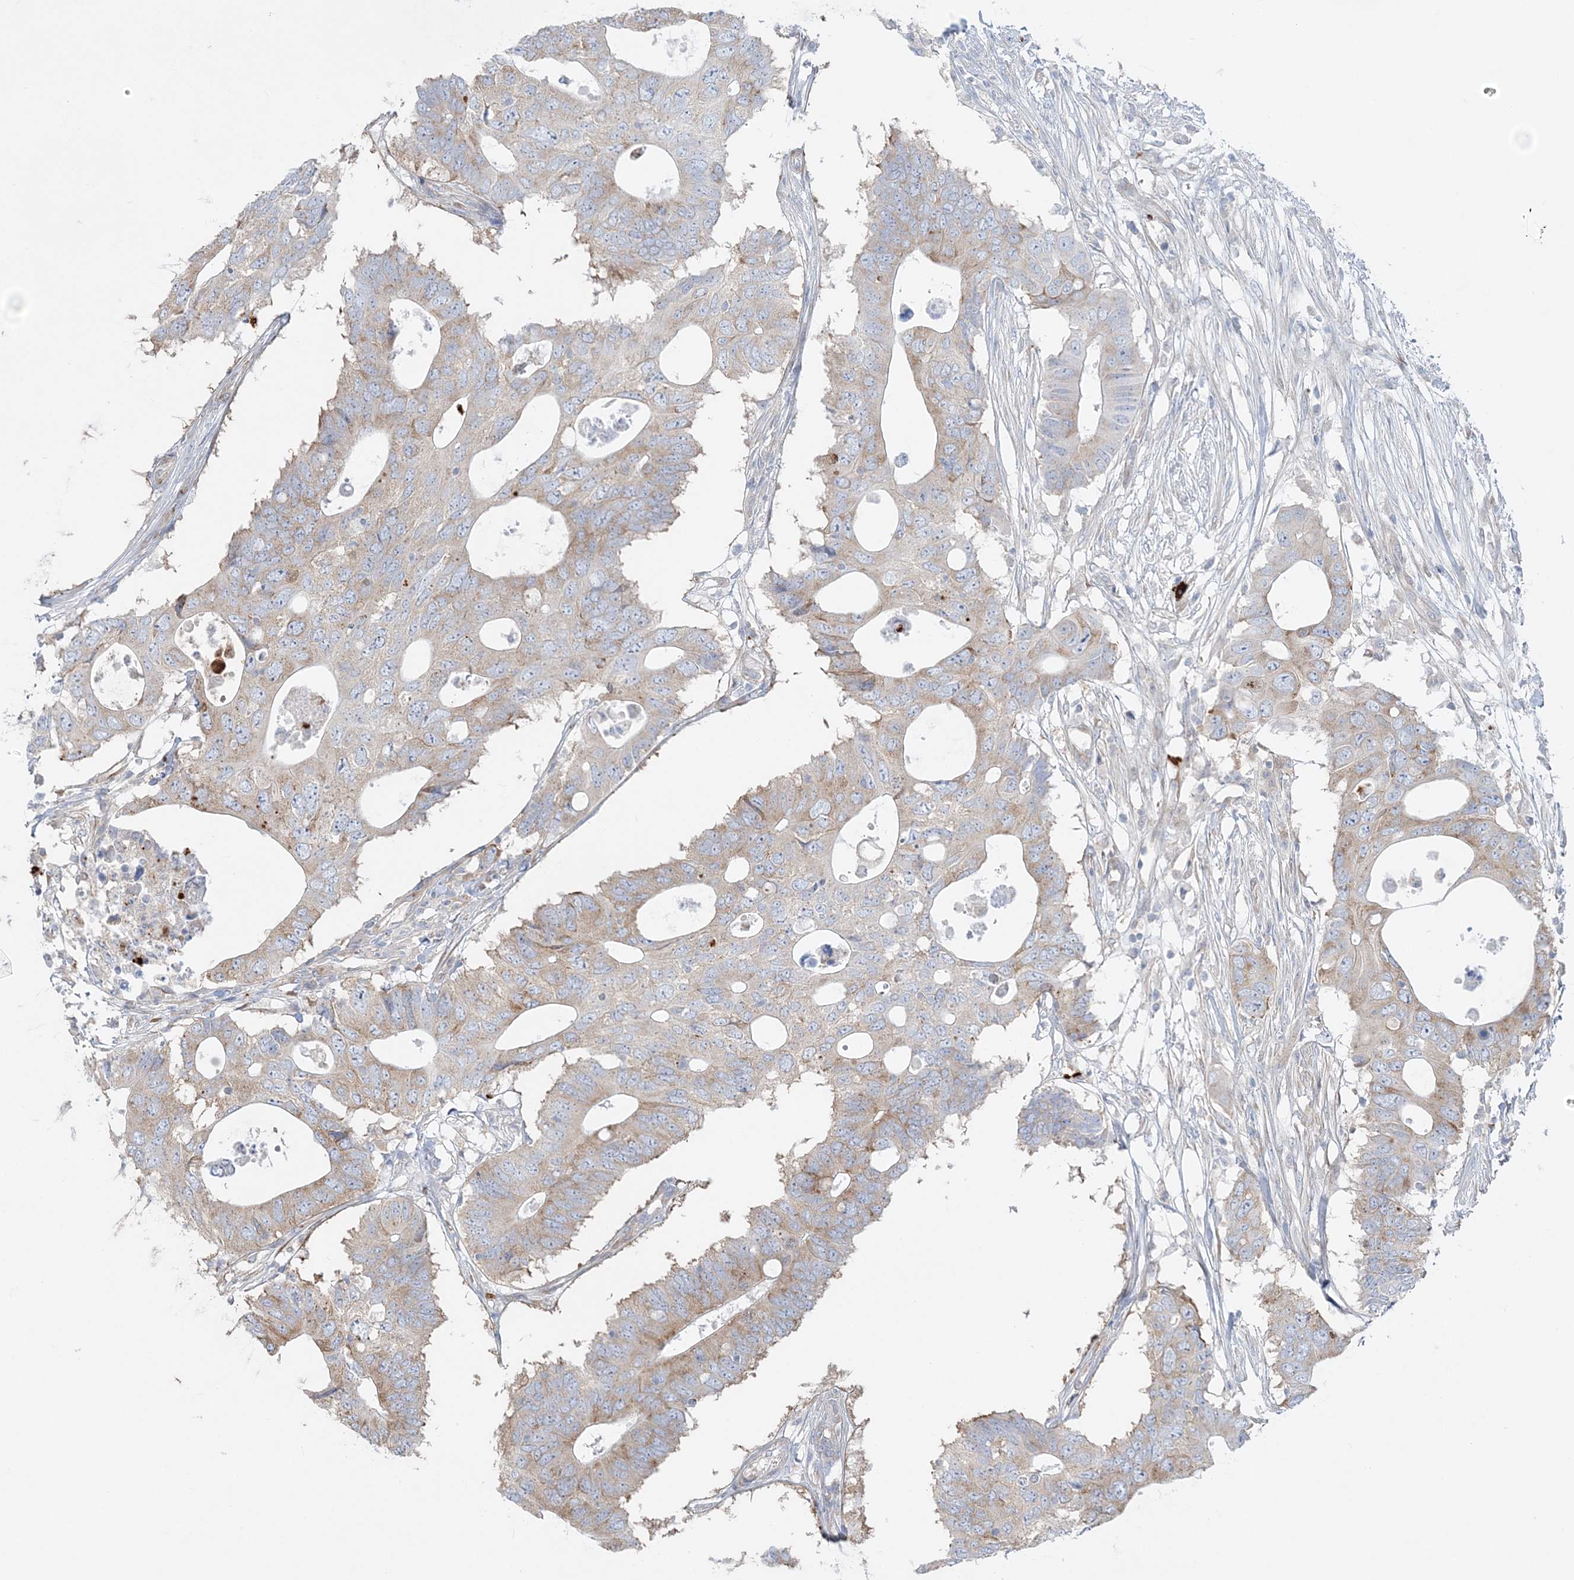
{"staining": {"intensity": "weak", "quantity": "25%-75%", "location": "cytoplasmic/membranous"}, "tissue": "colorectal cancer", "cell_type": "Tumor cells", "image_type": "cancer", "snomed": [{"axis": "morphology", "description": "Adenocarcinoma, NOS"}, {"axis": "topography", "description": "Colon"}], "caption": "Colorectal adenocarcinoma tissue reveals weak cytoplasmic/membranous staining in approximately 25%-75% of tumor cells, visualized by immunohistochemistry.", "gene": "CCNJ", "patient": {"sex": "male", "age": 71}}